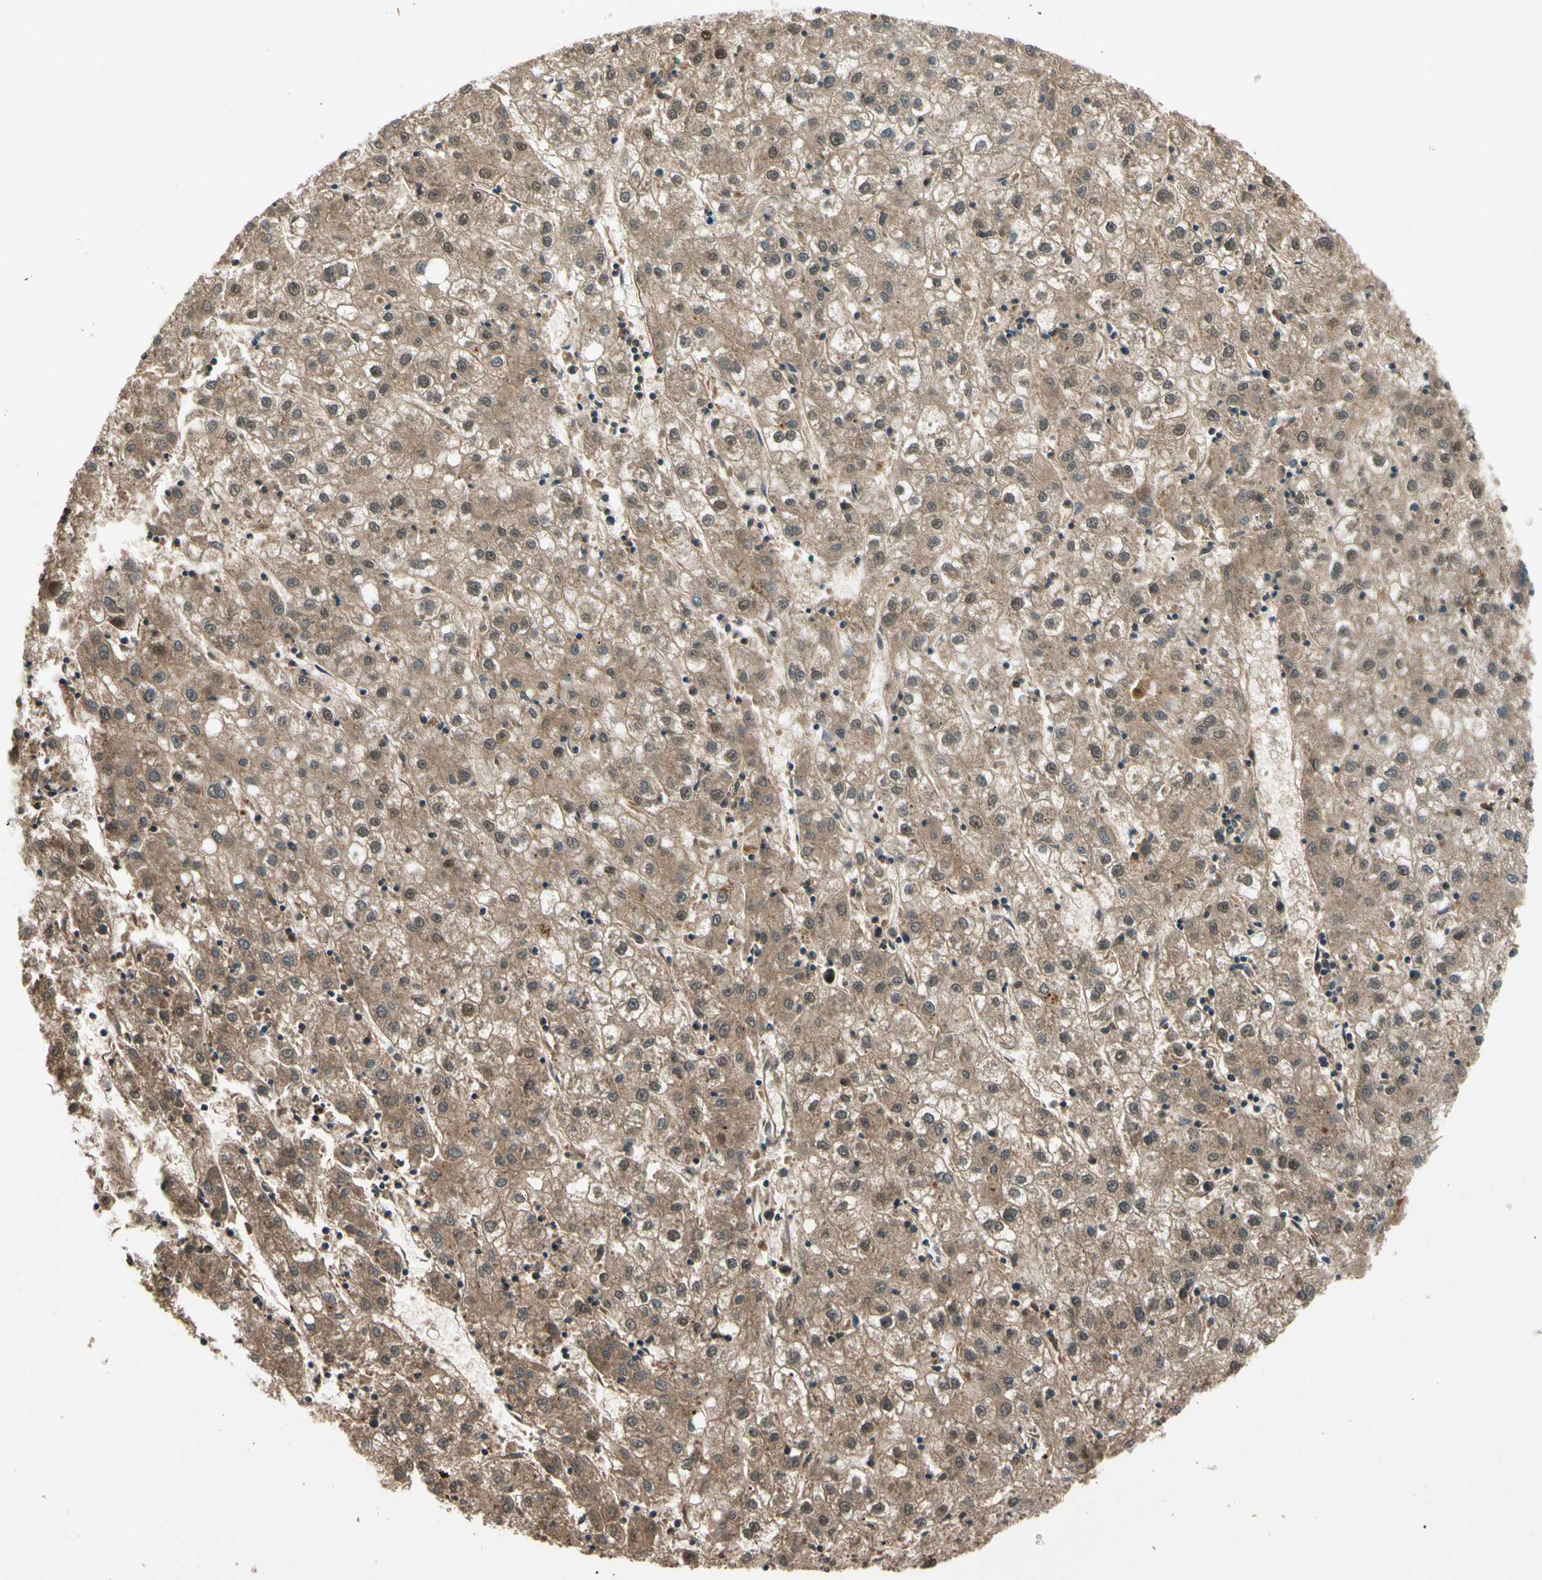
{"staining": {"intensity": "moderate", "quantity": ">75%", "location": "cytoplasmic/membranous,nuclear"}, "tissue": "liver cancer", "cell_type": "Tumor cells", "image_type": "cancer", "snomed": [{"axis": "morphology", "description": "Carcinoma, Hepatocellular, NOS"}, {"axis": "topography", "description": "Liver"}], "caption": "Human hepatocellular carcinoma (liver) stained with a brown dye exhibits moderate cytoplasmic/membranous and nuclear positive expression in about >75% of tumor cells.", "gene": "ACVR1C", "patient": {"sex": "male", "age": 72}}